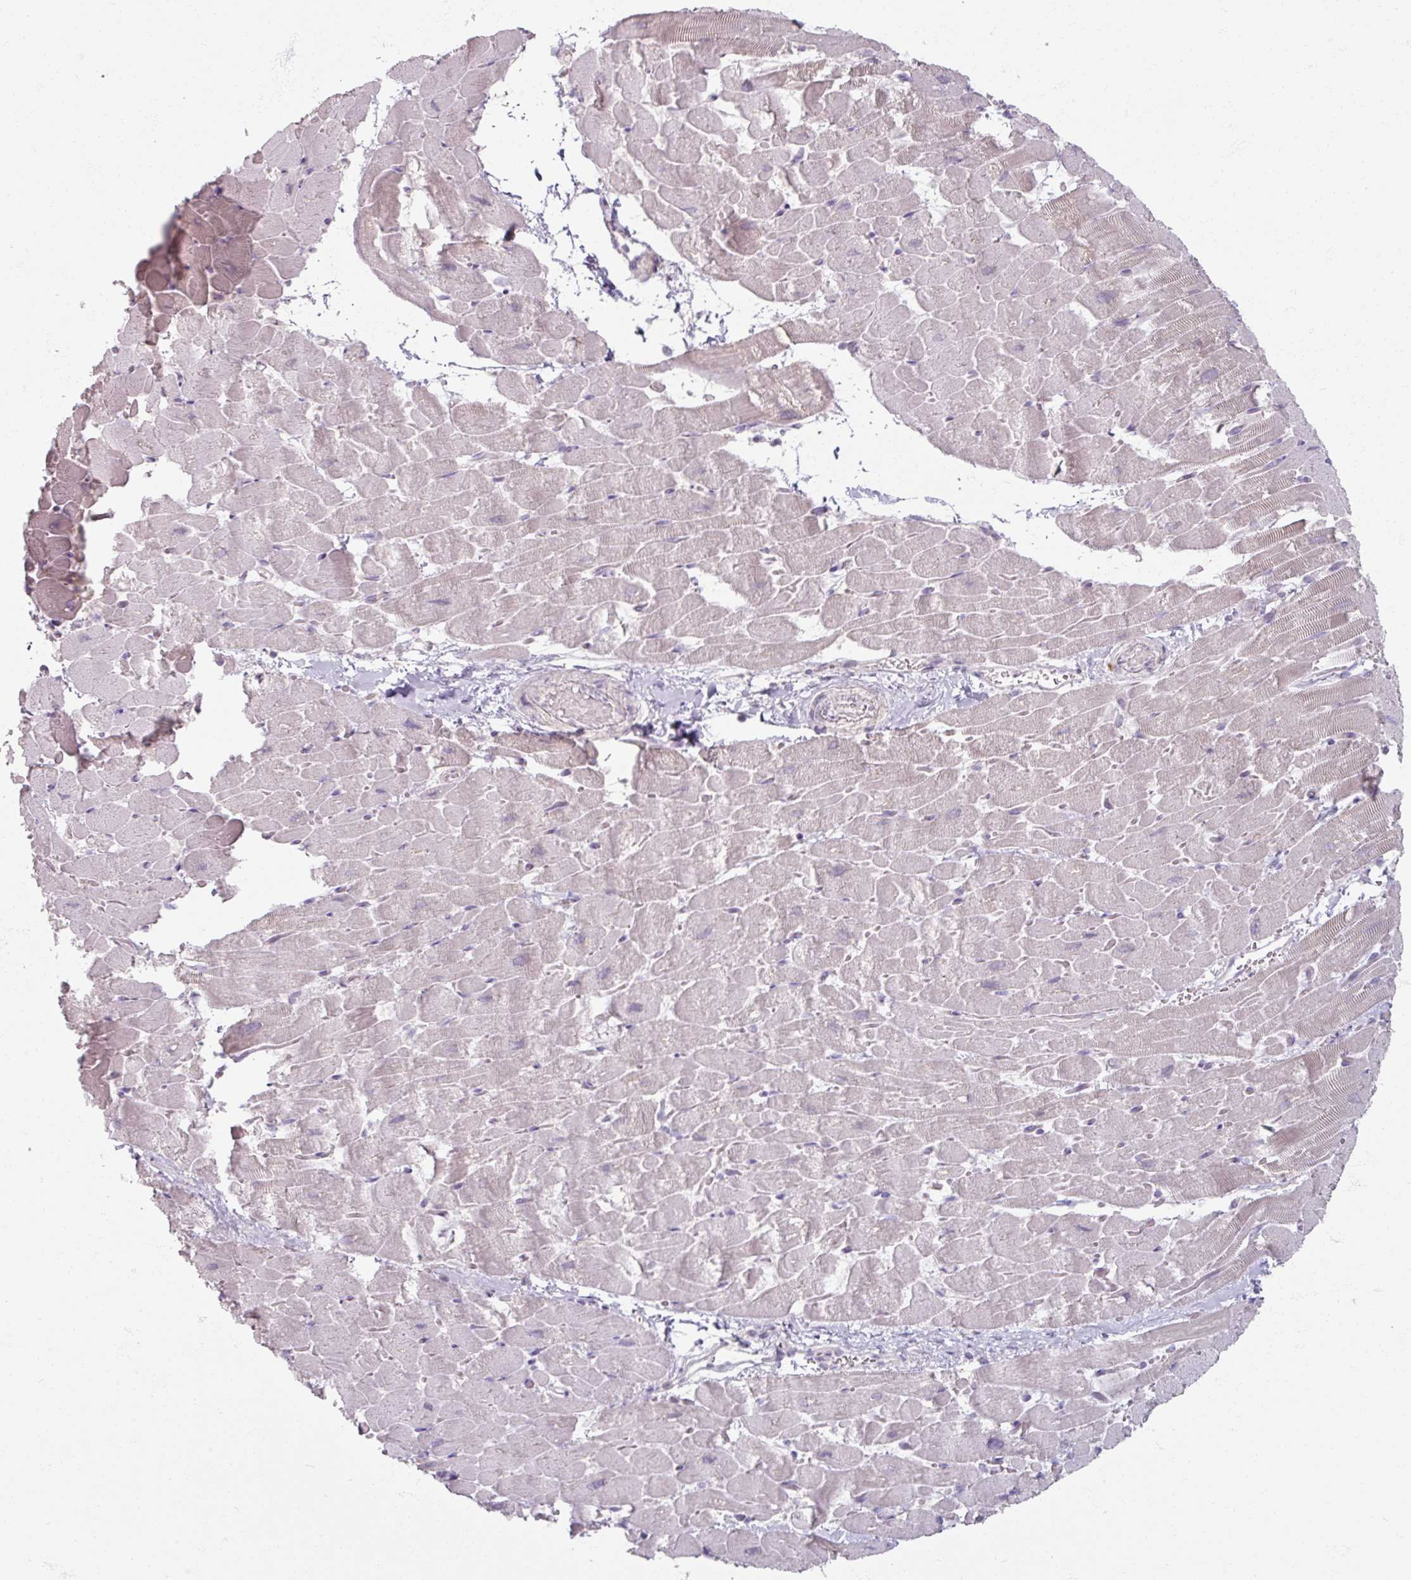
{"staining": {"intensity": "negative", "quantity": "none", "location": "none"}, "tissue": "heart muscle", "cell_type": "Cardiomyocytes", "image_type": "normal", "snomed": [{"axis": "morphology", "description": "Normal tissue, NOS"}, {"axis": "topography", "description": "Heart"}], "caption": "Immunohistochemistry (IHC) image of unremarkable heart muscle: human heart muscle stained with DAB displays no significant protein staining in cardiomyocytes. The staining is performed using DAB (3,3'-diaminobenzidine) brown chromogen with nuclei counter-stained in using hematoxylin.", "gene": "SOX11", "patient": {"sex": "male", "age": 37}}